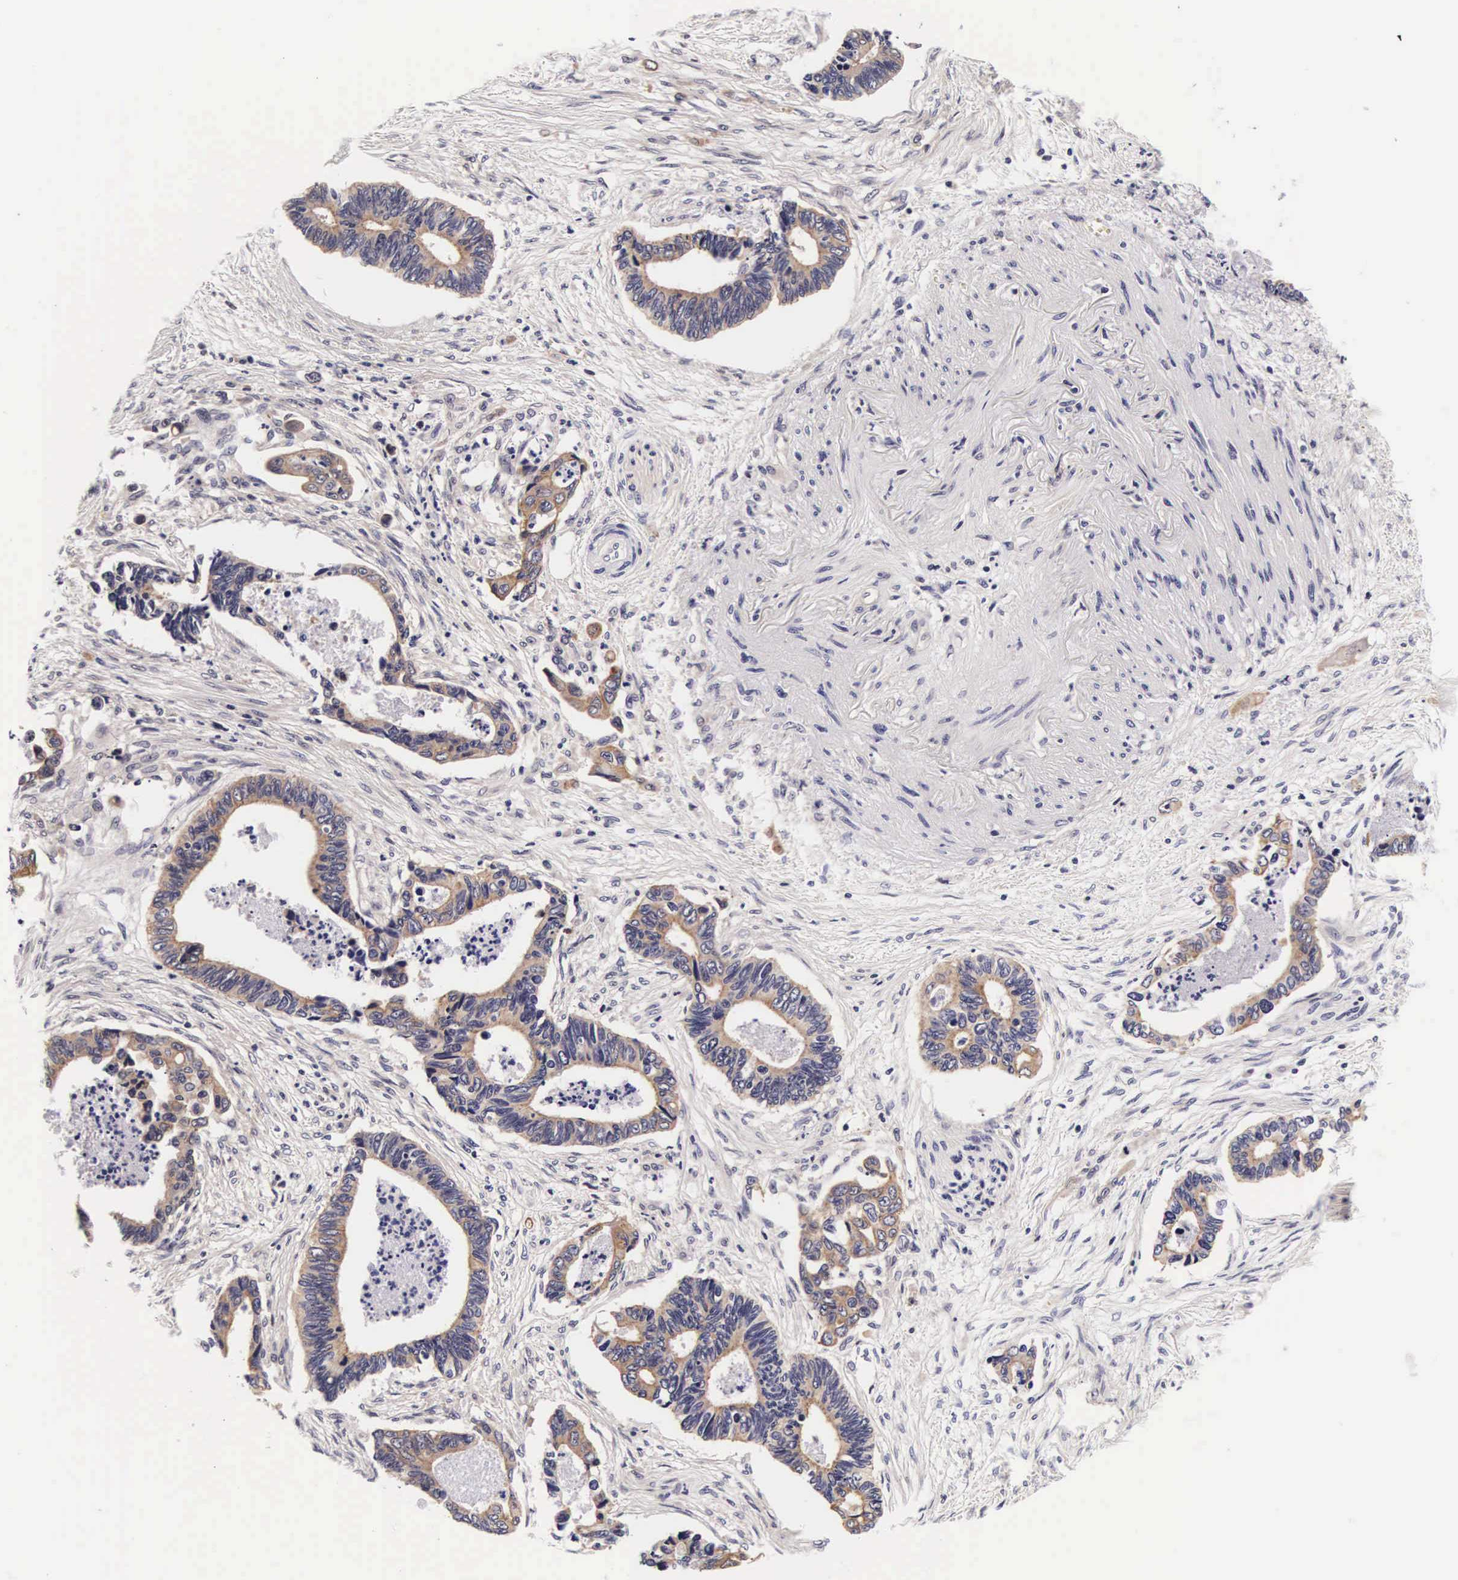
{"staining": {"intensity": "moderate", "quantity": "25%-75%", "location": "cytoplasmic/membranous"}, "tissue": "pancreatic cancer", "cell_type": "Tumor cells", "image_type": "cancer", "snomed": [{"axis": "morphology", "description": "Adenocarcinoma, NOS"}, {"axis": "topography", "description": "Pancreas"}], "caption": "DAB (3,3'-diaminobenzidine) immunohistochemical staining of human pancreatic cancer reveals moderate cytoplasmic/membranous protein staining in about 25%-75% of tumor cells.", "gene": "PHETA2", "patient": {"sex": "female", "age": 70}}